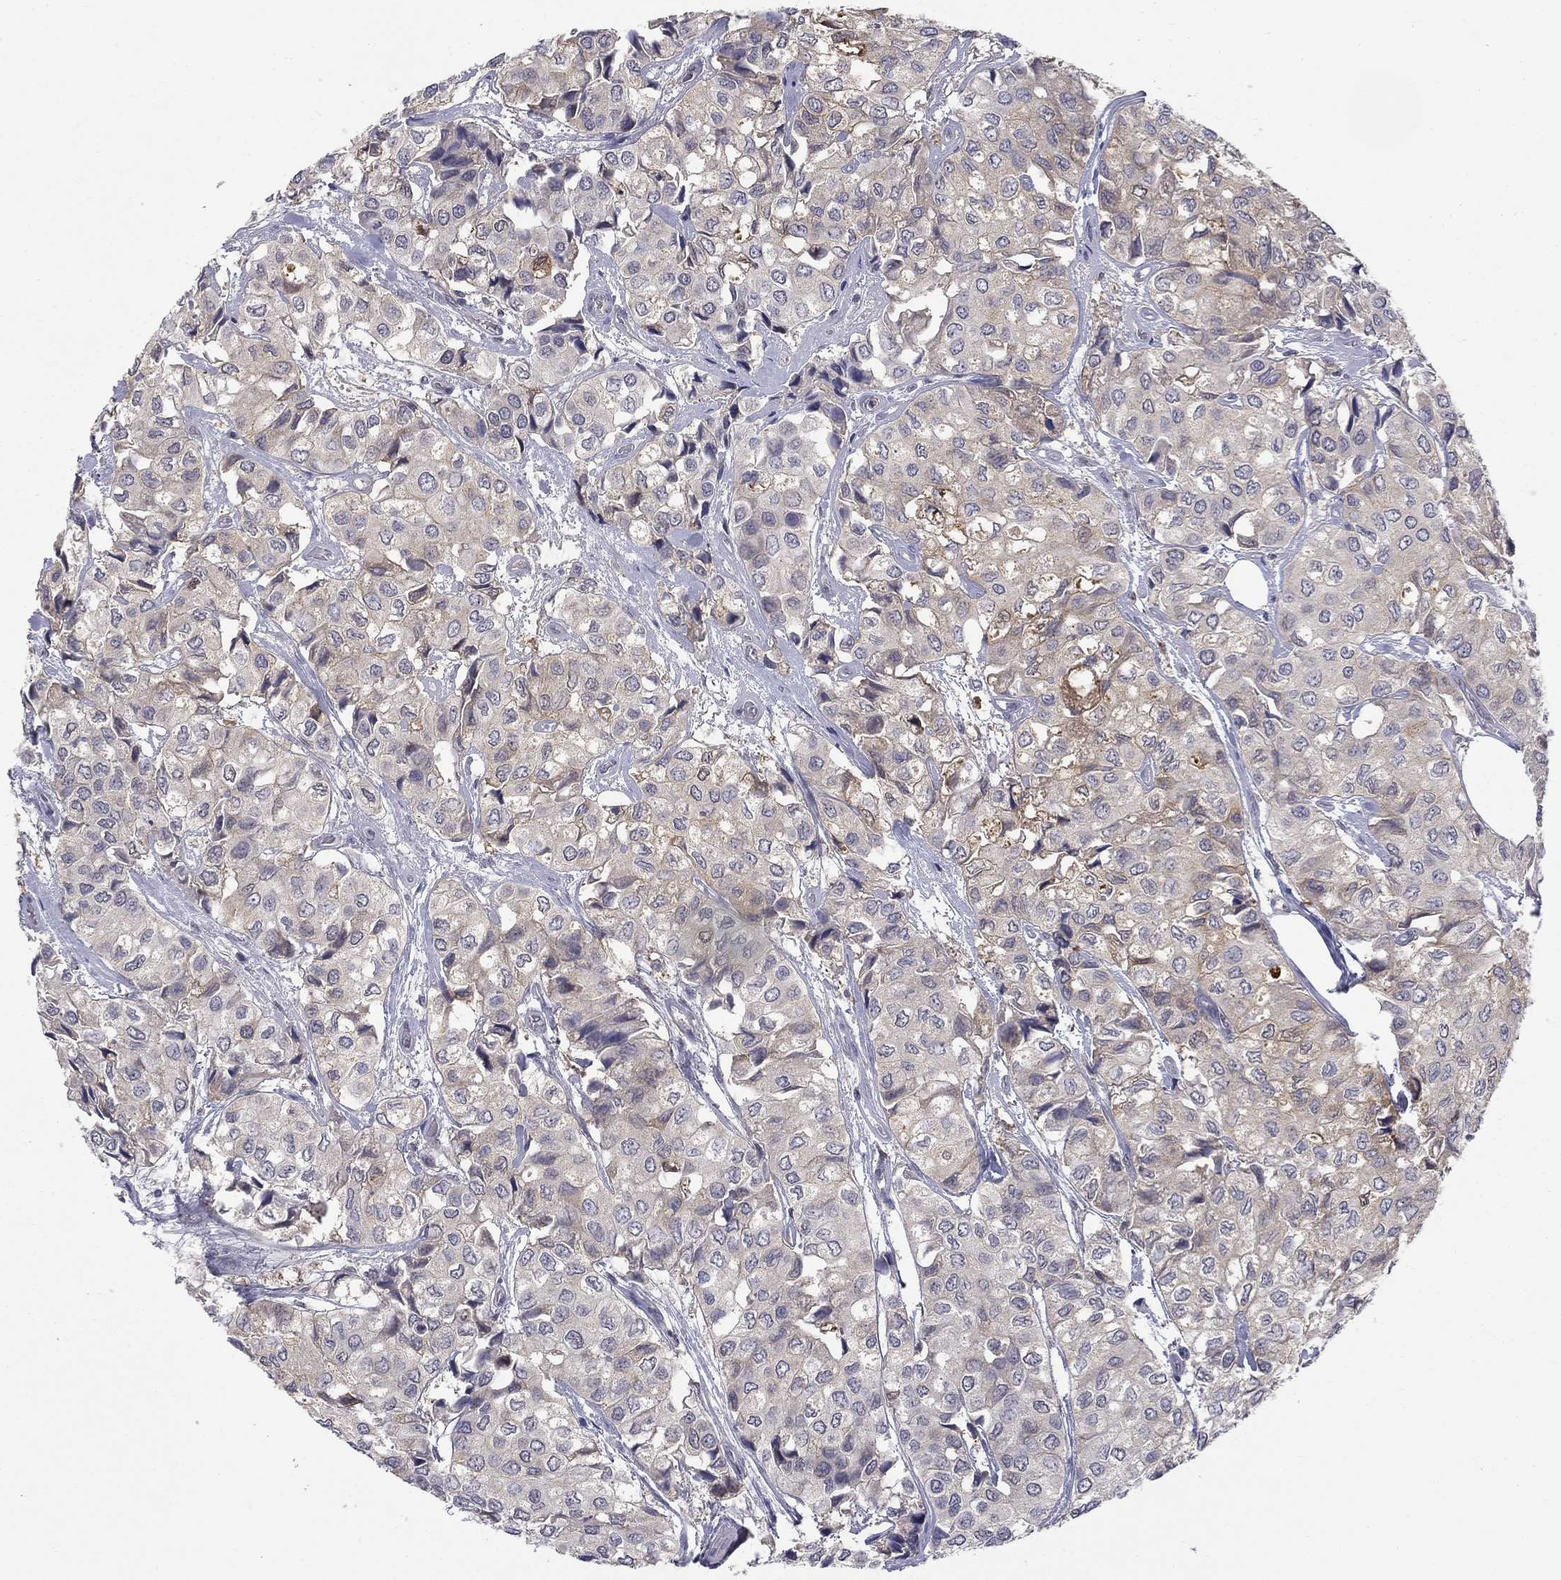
{"staining": {"intensity": "weak", "quantity": ">75%", "location": "cytoplasmic/membranous"}, "tissue": "urothelial cancer", "cell_type": "Tumor cells", "image_type": "cancer", "snomed": [{"axis": "morphology", "description": "Urothelial carcinoma, High grade"}, {"axis": "topography", "description": "Urinary bladder"}], "caption": "There is low levels of weak cytoplasmic/membranous staining in tumor cells of high-grade urothelial carcinoma, as demonstrated by immunohistochemical staining (brown color).", "gene": "PCBP3", "patient": {"sex": "male", "age": 73}}